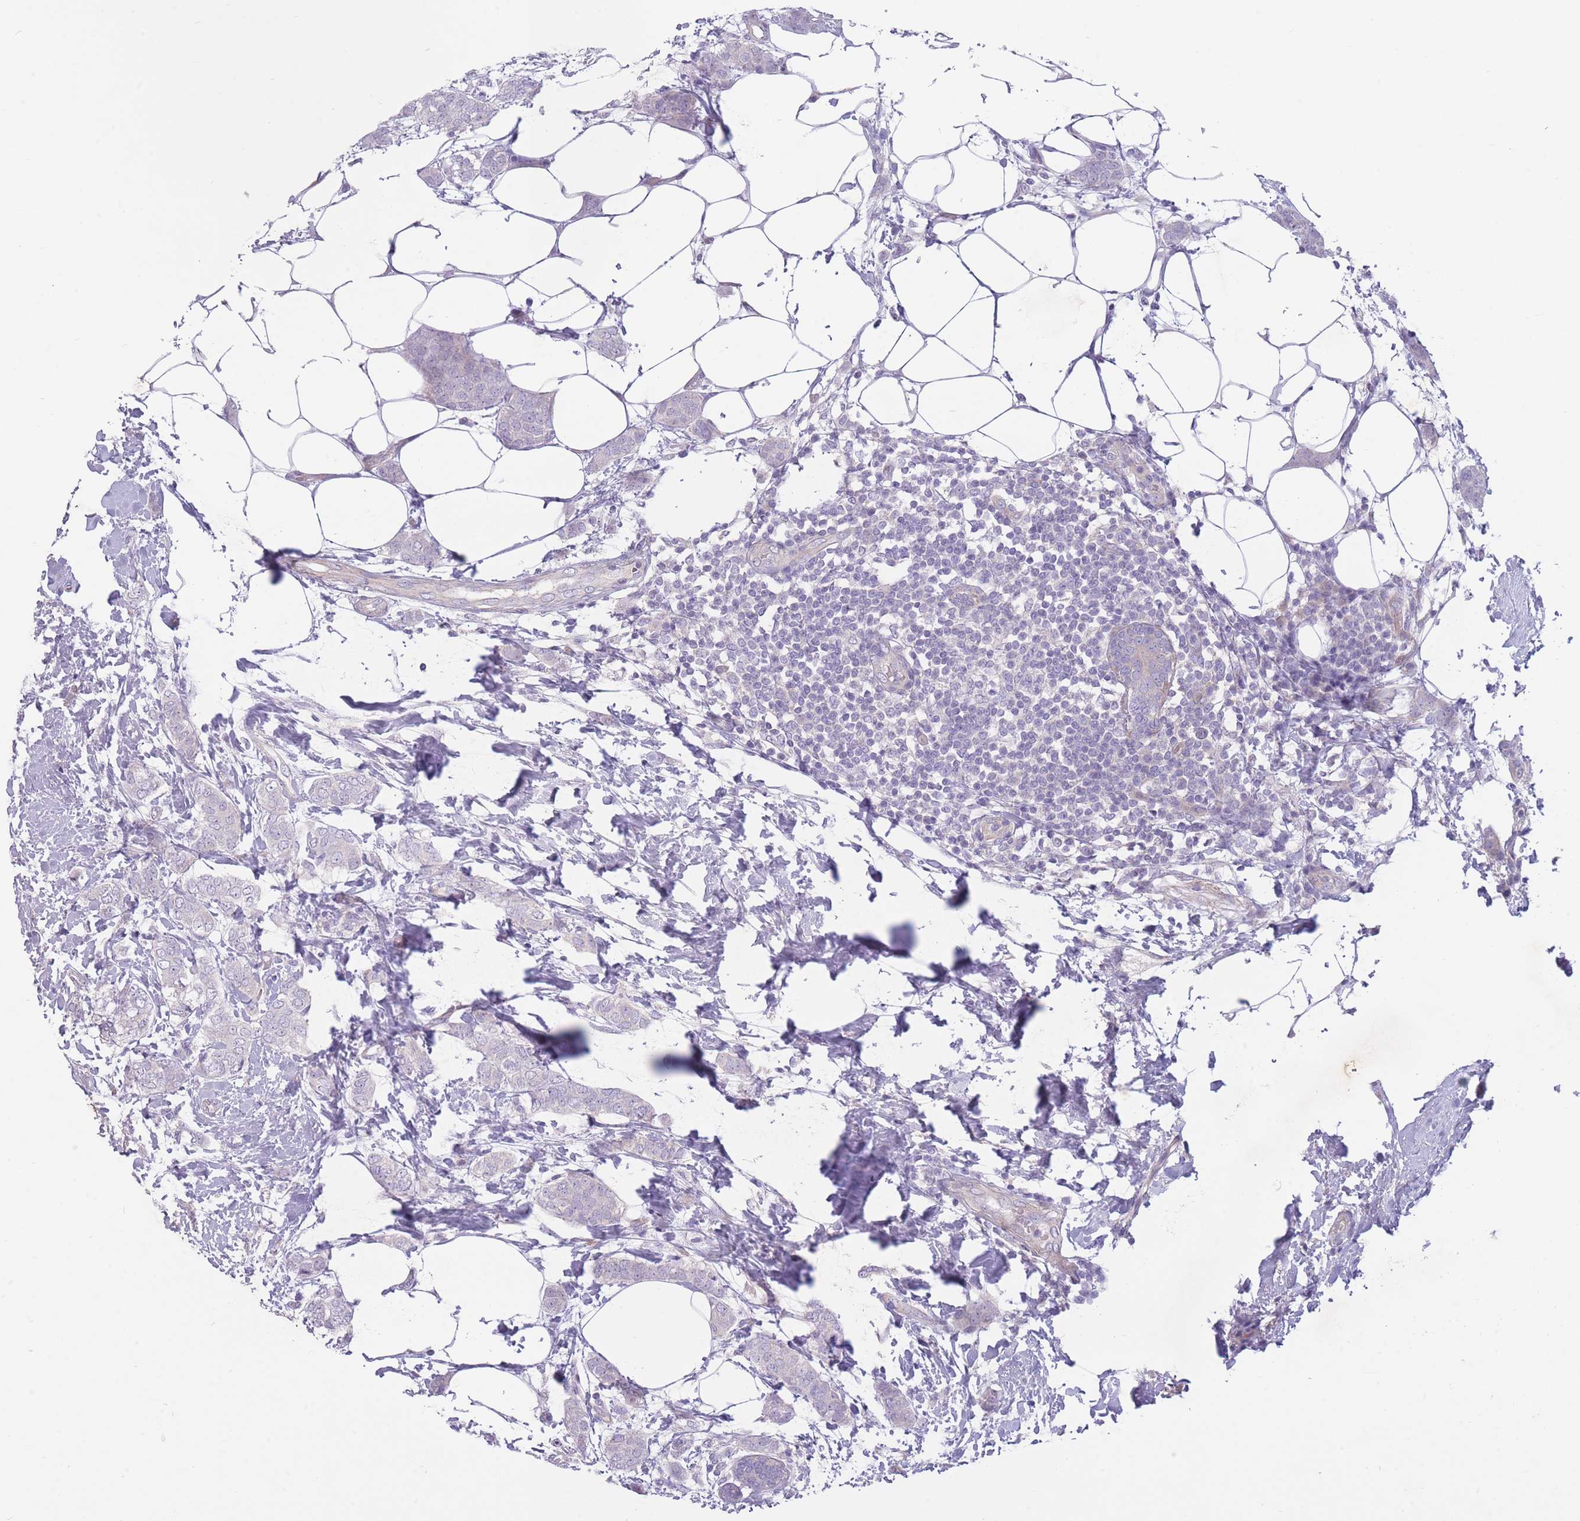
{"staining": {"intensity": "negative", "quantity": "none", "location": "none"}, "tissue": "breast cancer", "cell_type": "Tumor cells", "image_type": "cancer", "snomed": [{"axis": "morphology", "description": "Duct carcinoma"}, {"axis": "topography", "description": "Breast"}], "caption": "Tumor cells show no significant expression in breast cancer.", "gene": "PNPLA5", "patient": {"sex": "female", "age": 72}}